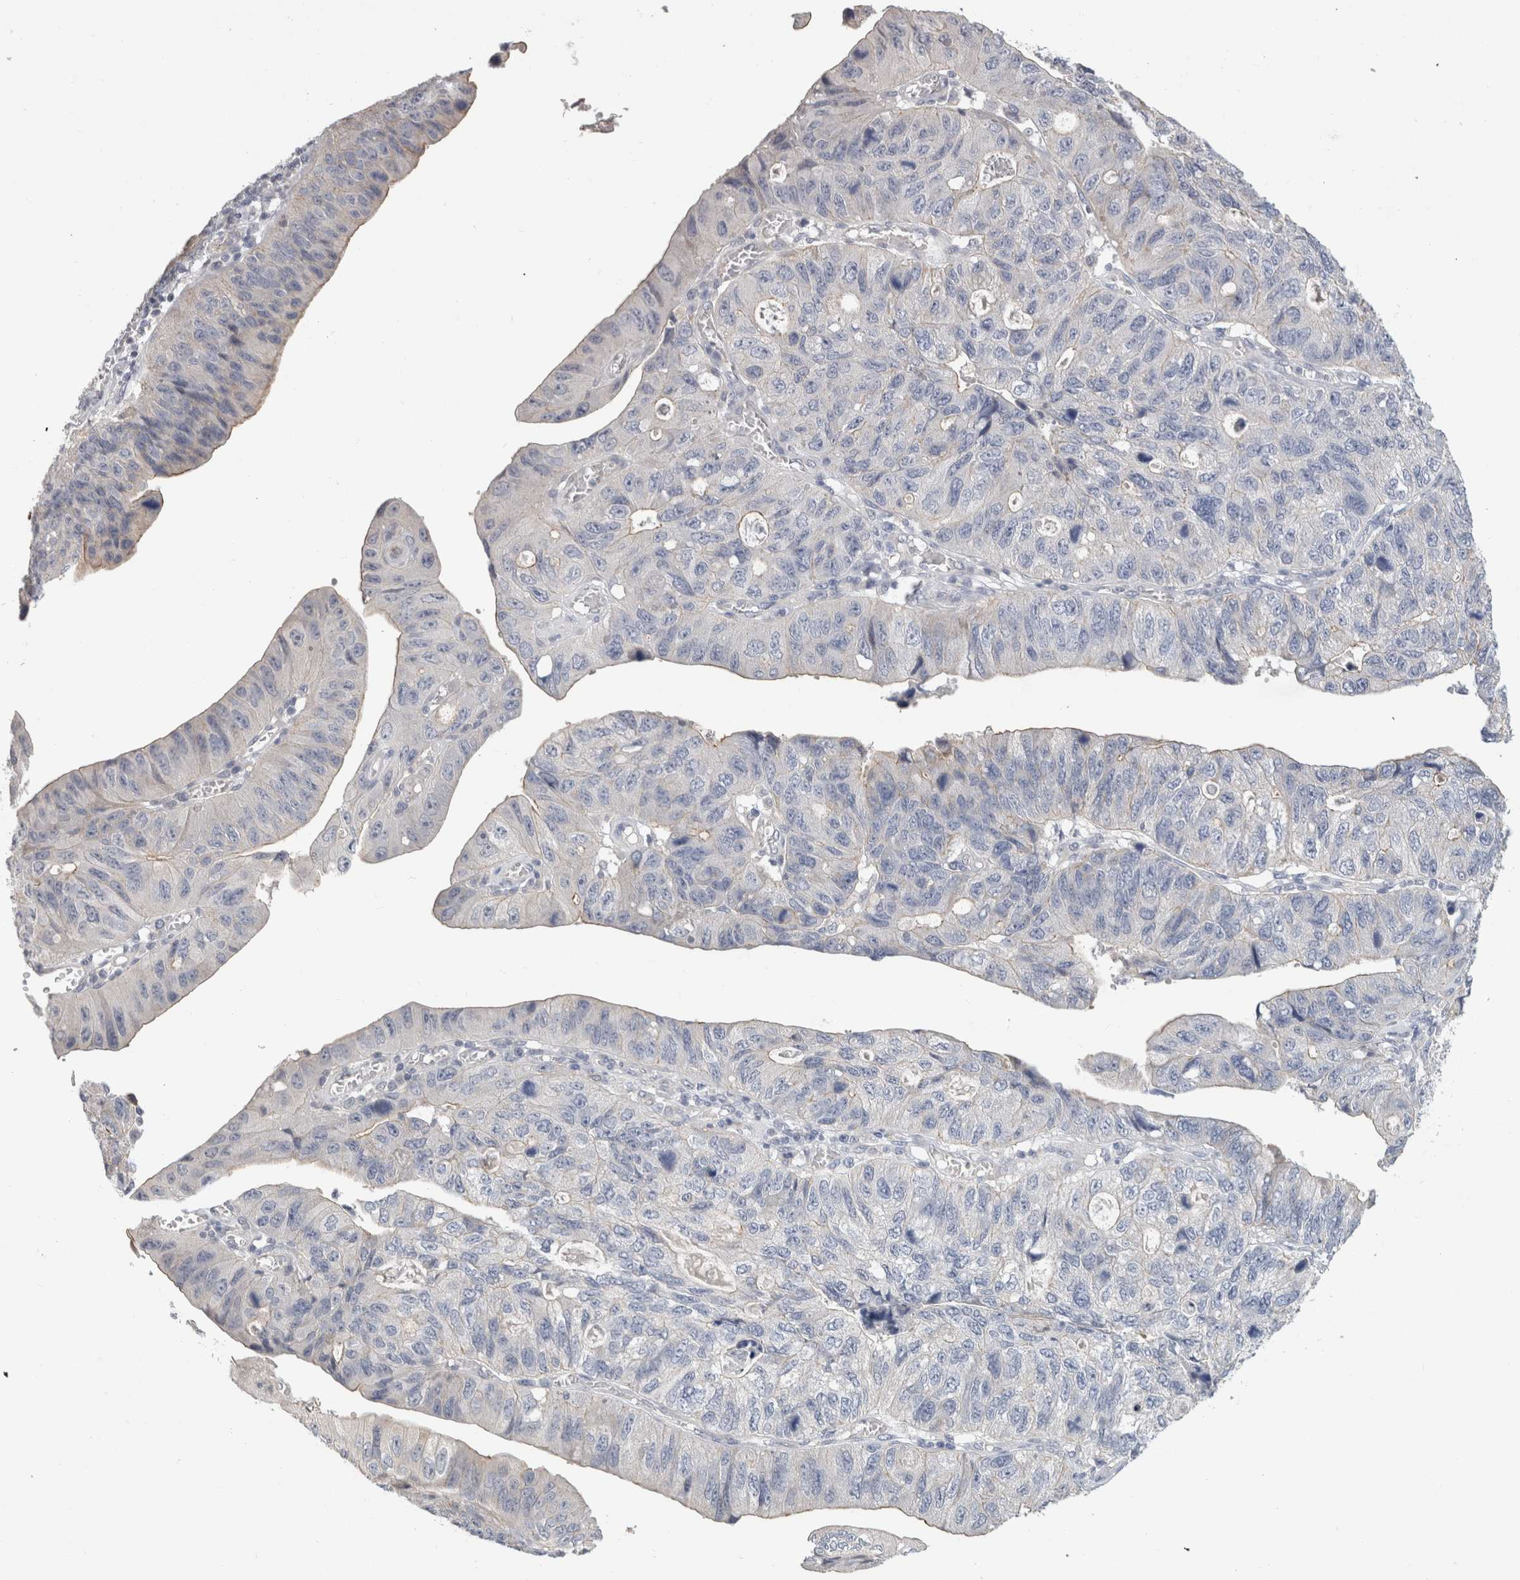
{"staining": {"intensity": "weak", "quantity": "<25%", "location": "cytoplasmic/membranous"}, "tissue": "stomach cancer", "cell_type": "Tumor cells", "image_type": "cancer", "snomed": [{"axis": "morphology", "description": "Adenocarcinoma, NOS"}, {"axis": "topography", "description": "Stomach"}], "caption": "Tumor cells show no significant staining in stomach cancer.", "gene": "AFP", "patient": {"sex": "male", "age": 59}}